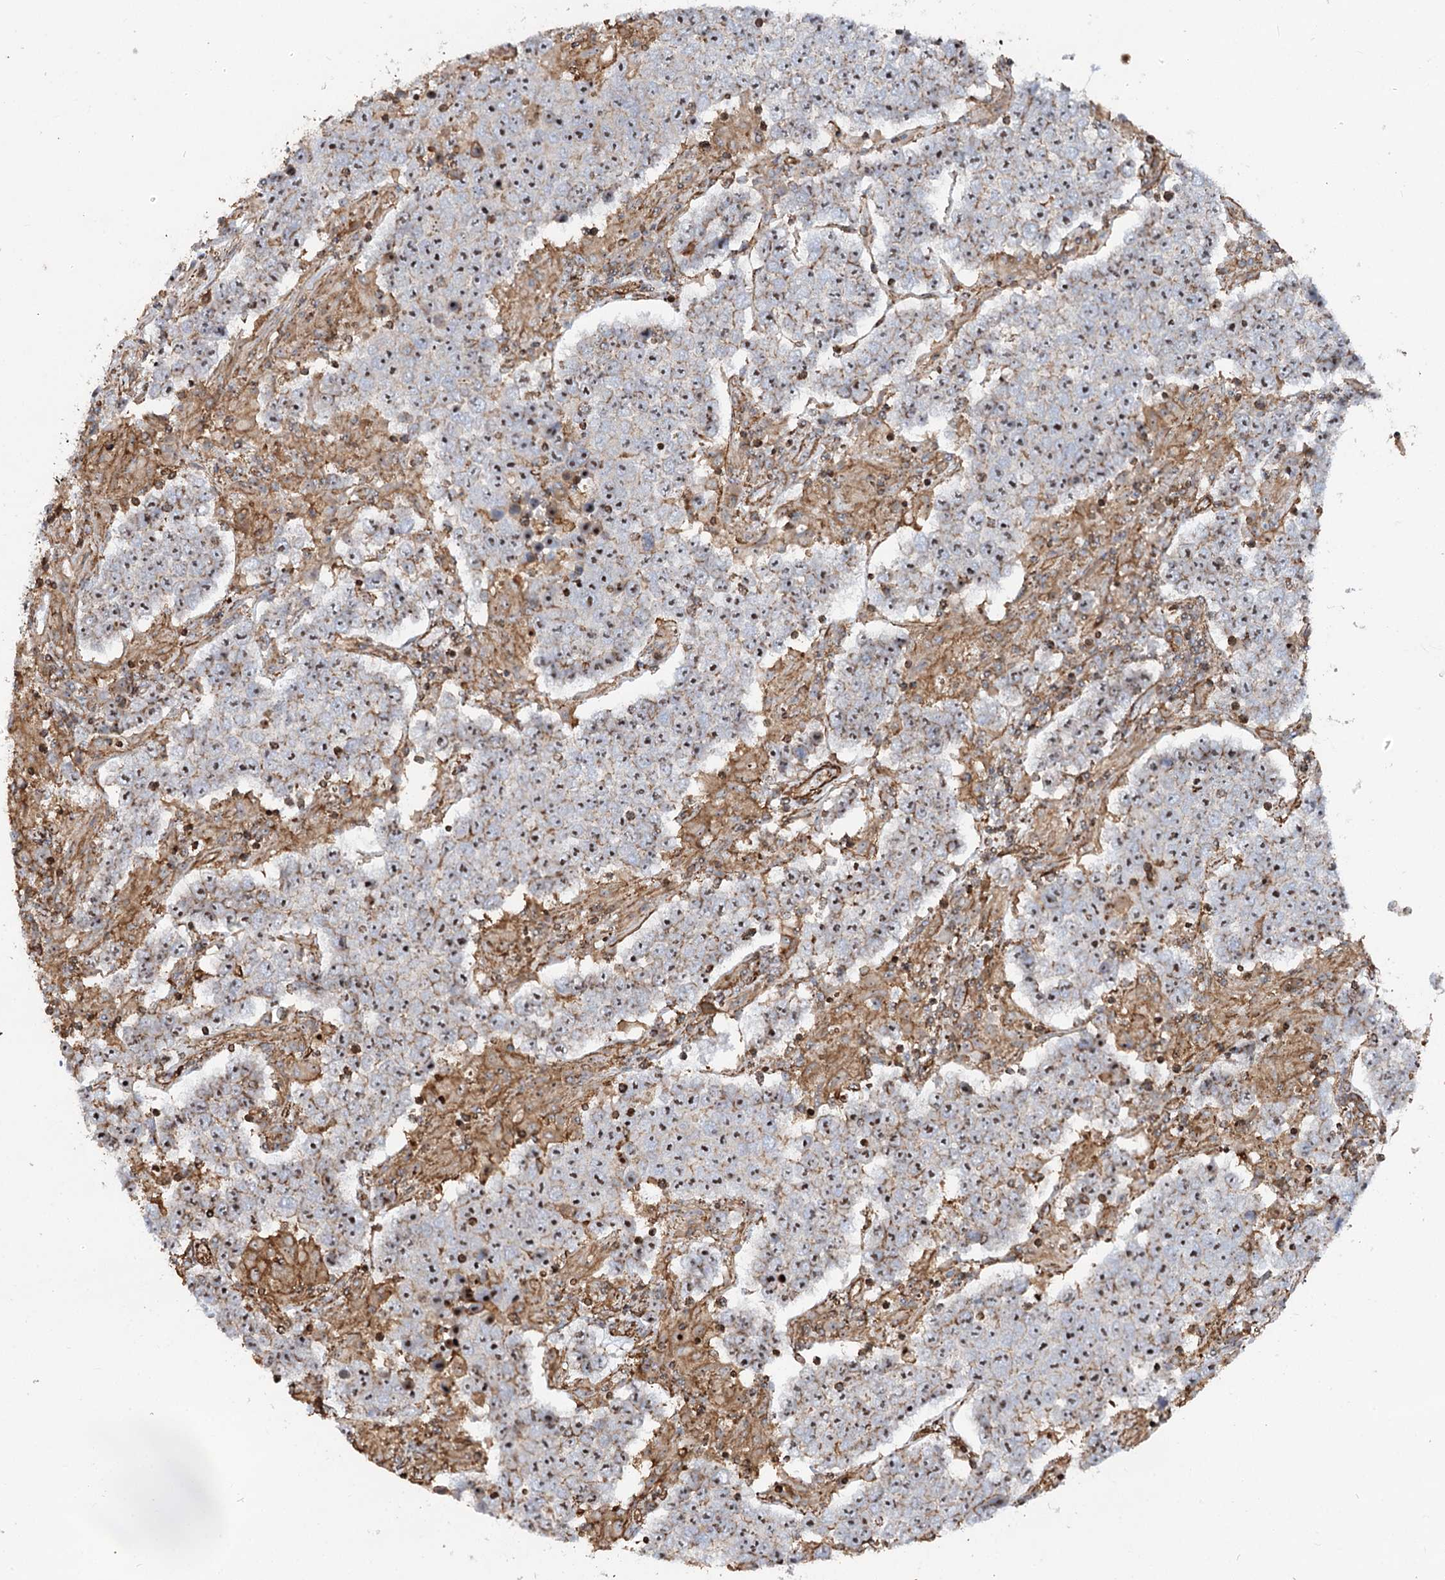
{"staining": {"intensity": "moderate", "quantity": ">75%", "location": "nuclear"}, "tissue": "testis cancer", "cell_type": "Tumor cells", "image_type": "cancer", "snomed": [{"axis": "morphology", "description": "Normal tissue, NOS"}, {"axis": "morphology", "description": "Urothelial carcinoma, High grade"}, {"axis": "morphology", "description": "Seminoma, NOS"}, {"axis": "morphology", "description": "Carcinoma, Embryonal, NOS"}, {"axis": "topography", "description": "Urinary bladder"}, {"axis": "topography", "description": "Testis"}], "caption": "Testis cancer (embryonal carcinoma) stained for a protein (brown) shows moderate nuclear positive expression in approximately >75% of tumor cells.", "gene": "WDR36", "patient": {"sex": "male", "age": 41}}